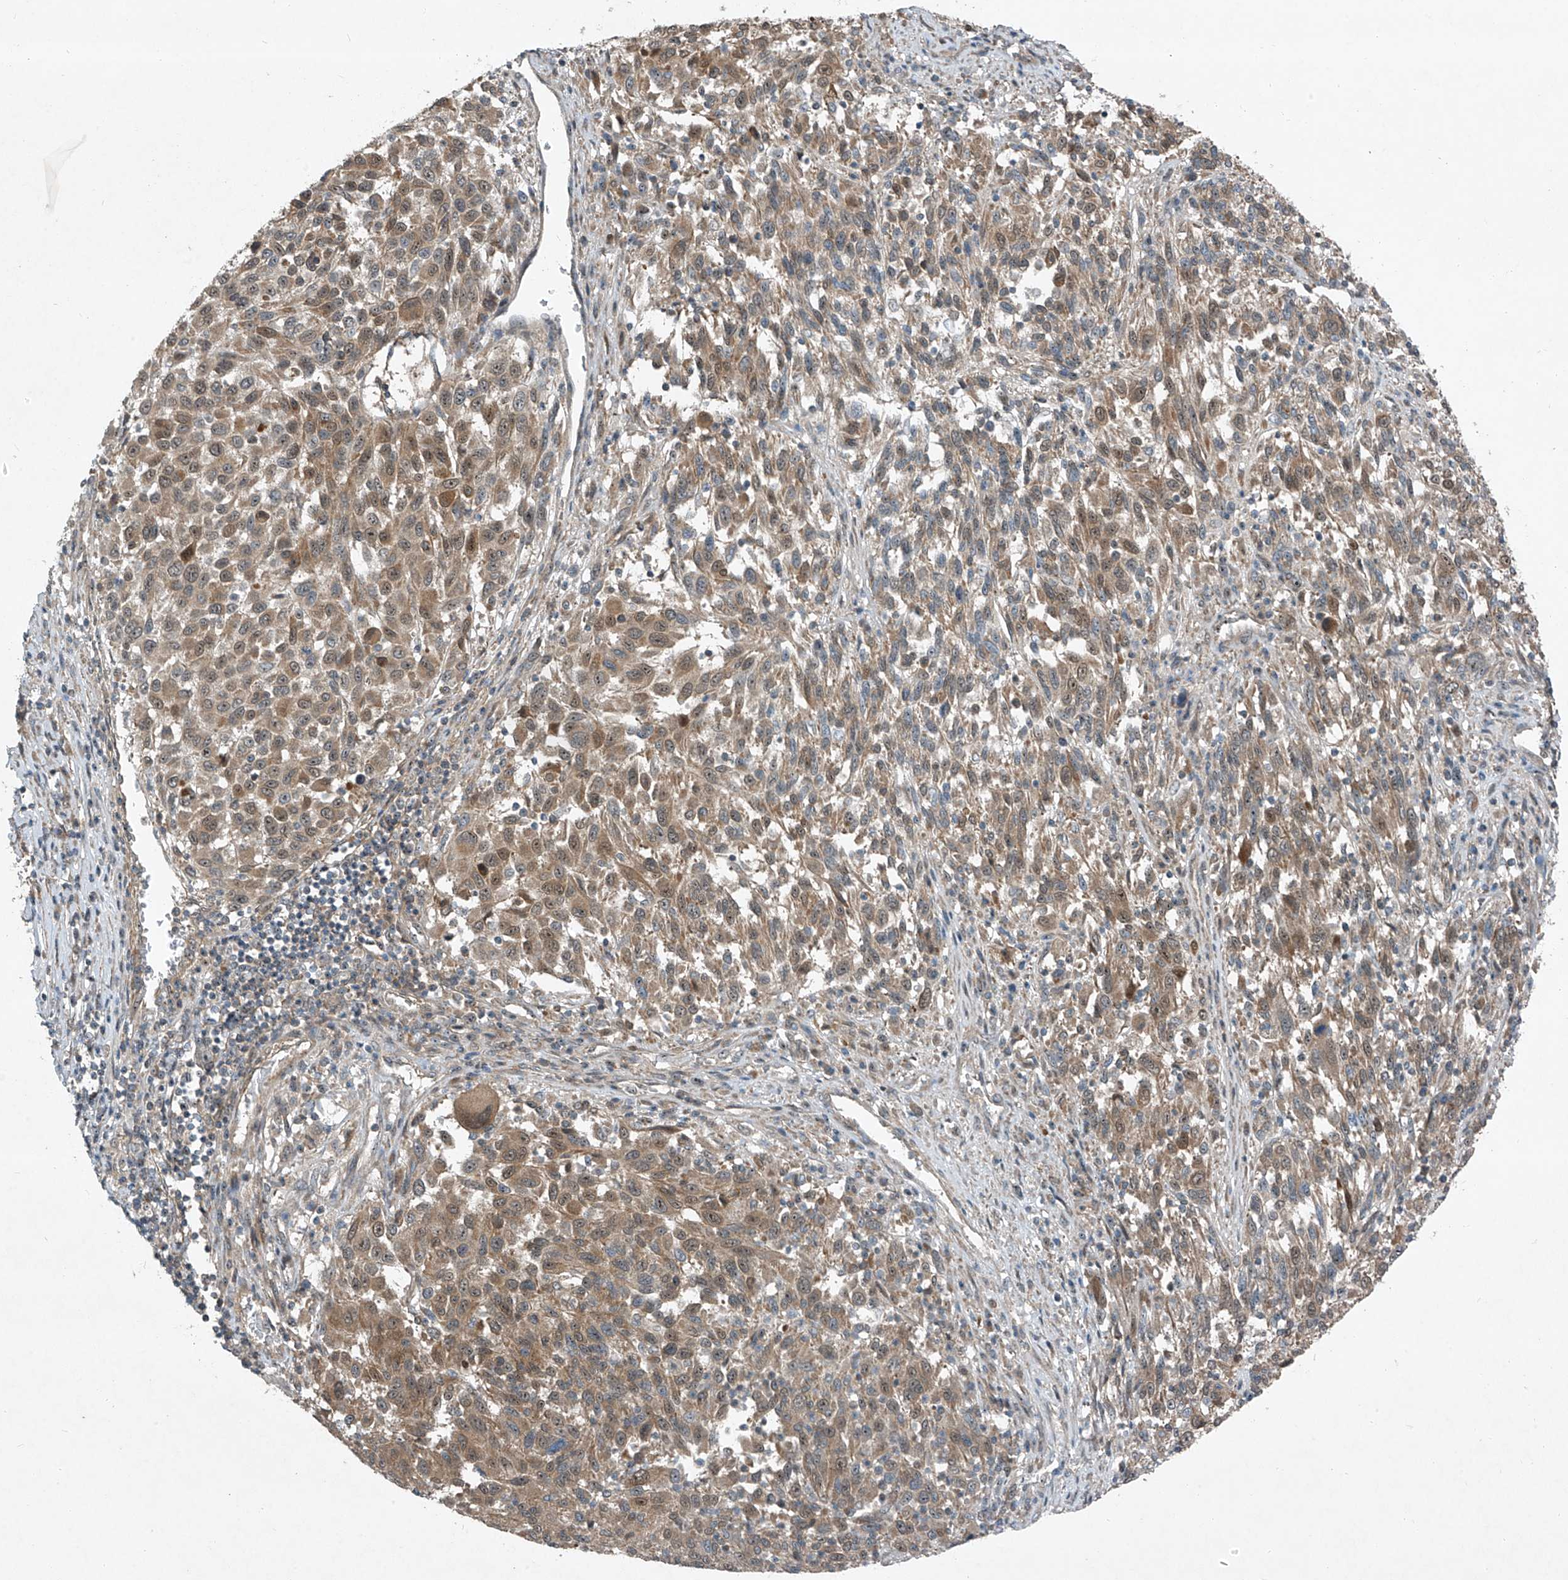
{"staining": {"intensity": "moderate", "quantity": ">75%", "location": "cytoplasmic/membranous,nuclear"}, "tissue": "melanoma", "cell_type": "Tumor cells", "image_type": "cancer", "snomed": [{"axis": "morphology", "description": "Malignant melanoma, Metastatic site"}, {"axis": "topography", "description": "Lymph node"}], "caption": "The micrograph shows a brown stain indicating the presence of a protein in the cytoplasmic/membranous and nuclear of tumor cells in malignant melanoma (metastatic site). (DAB (3,3'-diaminobenzidine) IHC, brown staining for protein, blue staining for nuclei).", "gene": "PPCS", "patient": {"sex": "male", "age": 61}}